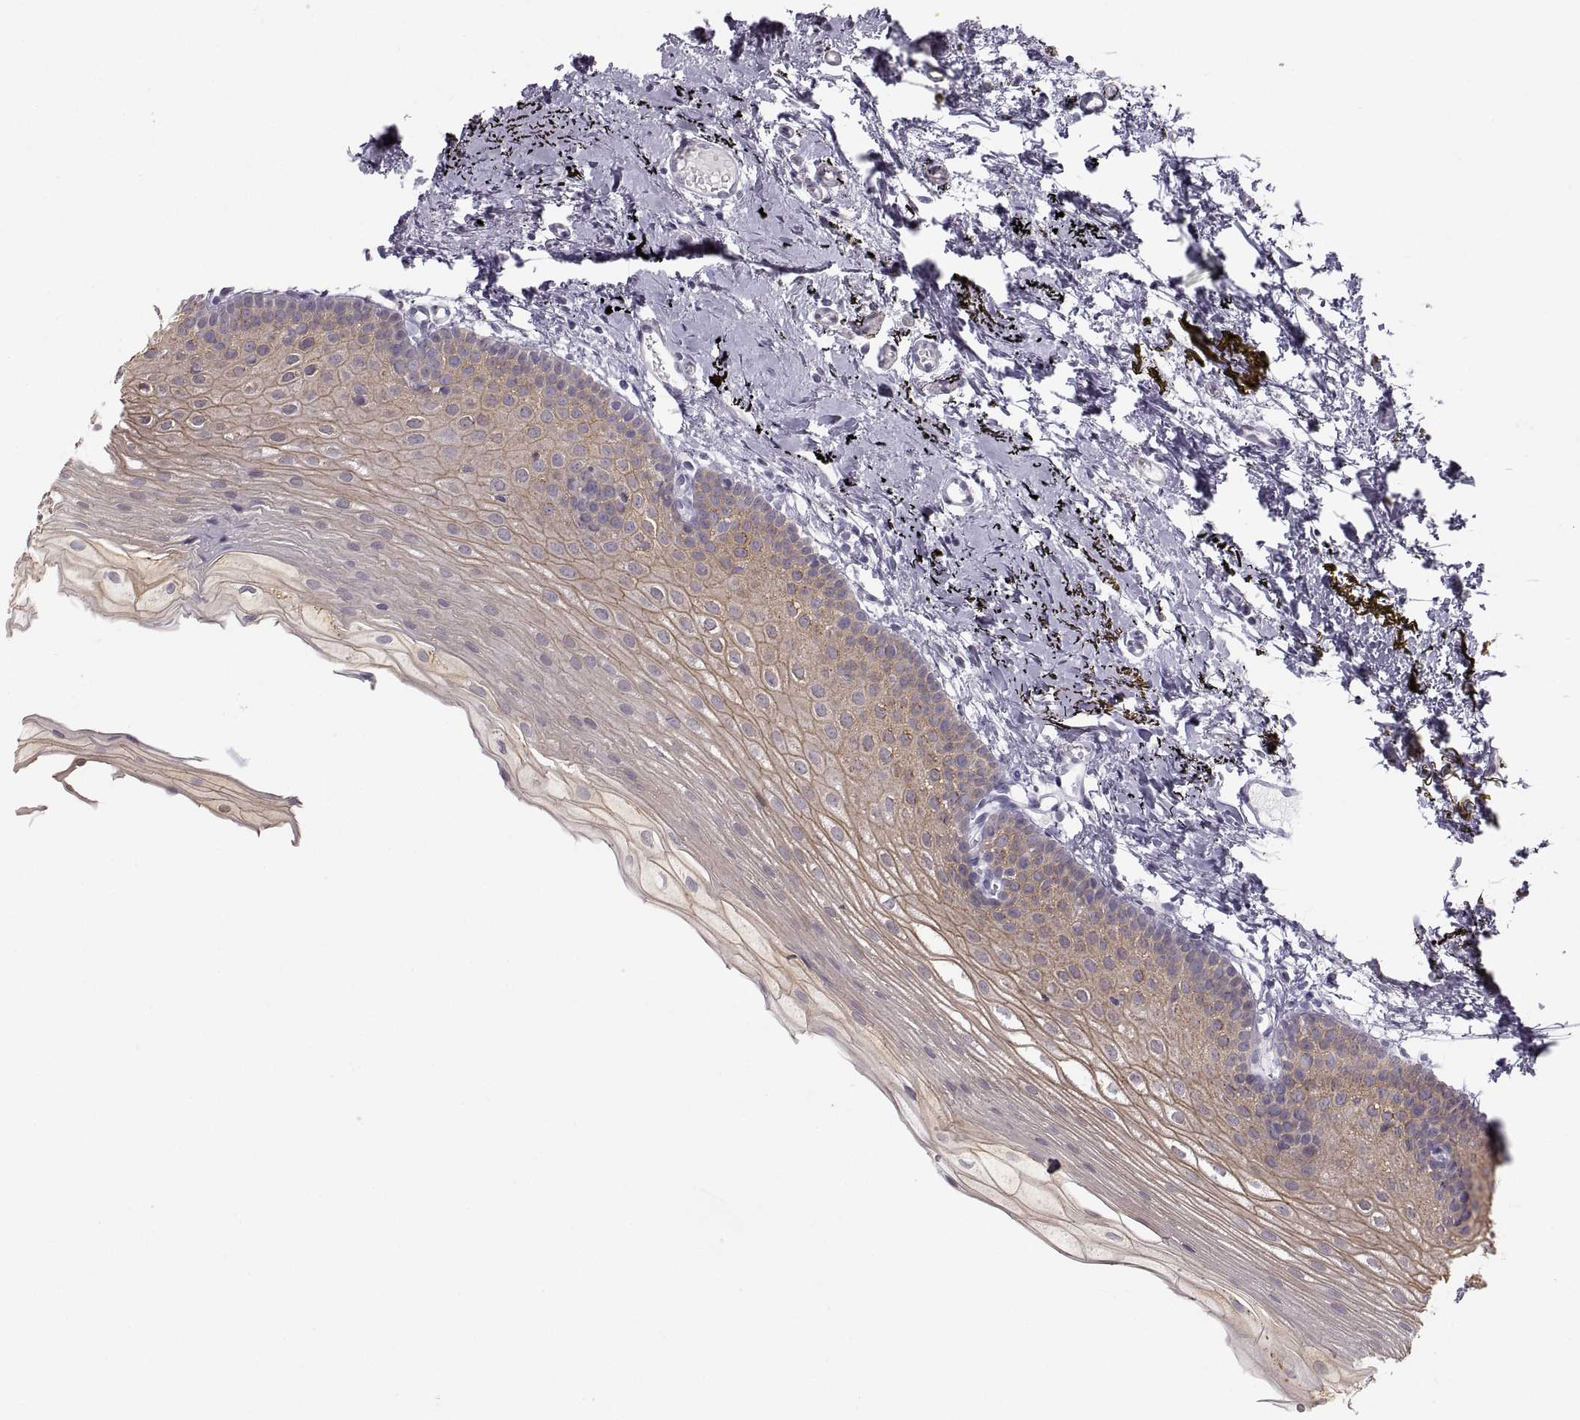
{"staining": {"intensity": "weak", "quantity": ">75%", "location": "cytoplasmic/membranous"}, "tissue": "oral mucosa", "cell_type": "Squamous epithelial cells", "image_type": "normal", "snomed": [{"axis": "morphology", "description": "Normal tissue, NOS"}, {"axis": "topography", "description": "Oral tissue"}], "caption": "Squamous epithelial cells reveal low levels of weak cytoplasmic/membranous staining in about >75% of cells in normal human oral mucosa.", "gene": "ZNF185", "patient": {"sex": "female", "age": 57}}